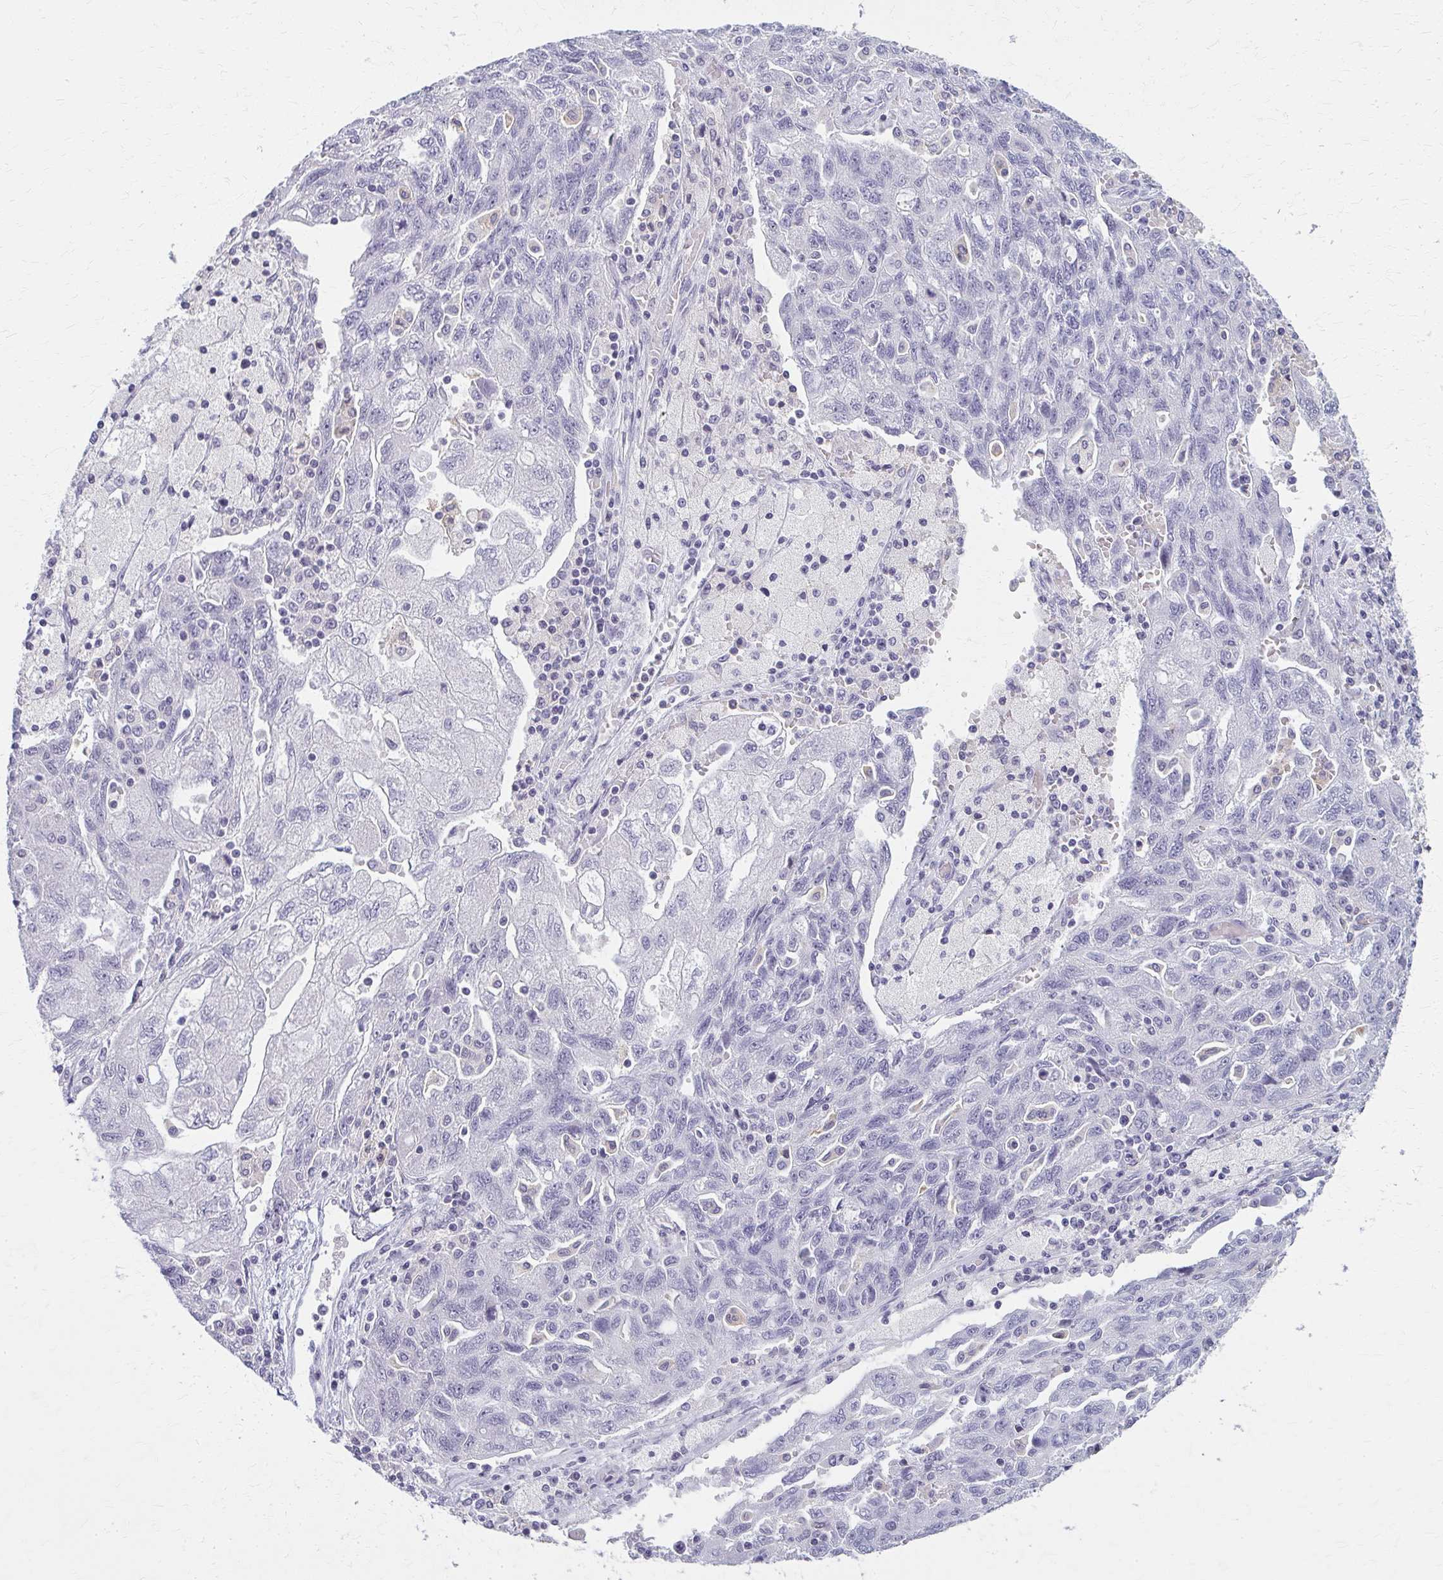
{"staining": {"intensity": "negative", "quantity": "none", "location": "none"}, "tissue": "ovarian cancer", "cell_type": "Tumor cells", "image_type": "cancer", "snomed": [{"axis": "morphology", "description": "Carcinoma, NOS"}, {"axis": "morphology", "description": "Cystadenocarcinoma, serous, NOS"}, {"axis": "topography", "description": "Ovary"}], "caption": "The micrograph displays no staining of tumor cells in ovarian cancer.", "gene": "CASQ2", "patient": {"sex": "female", "age": 69}}